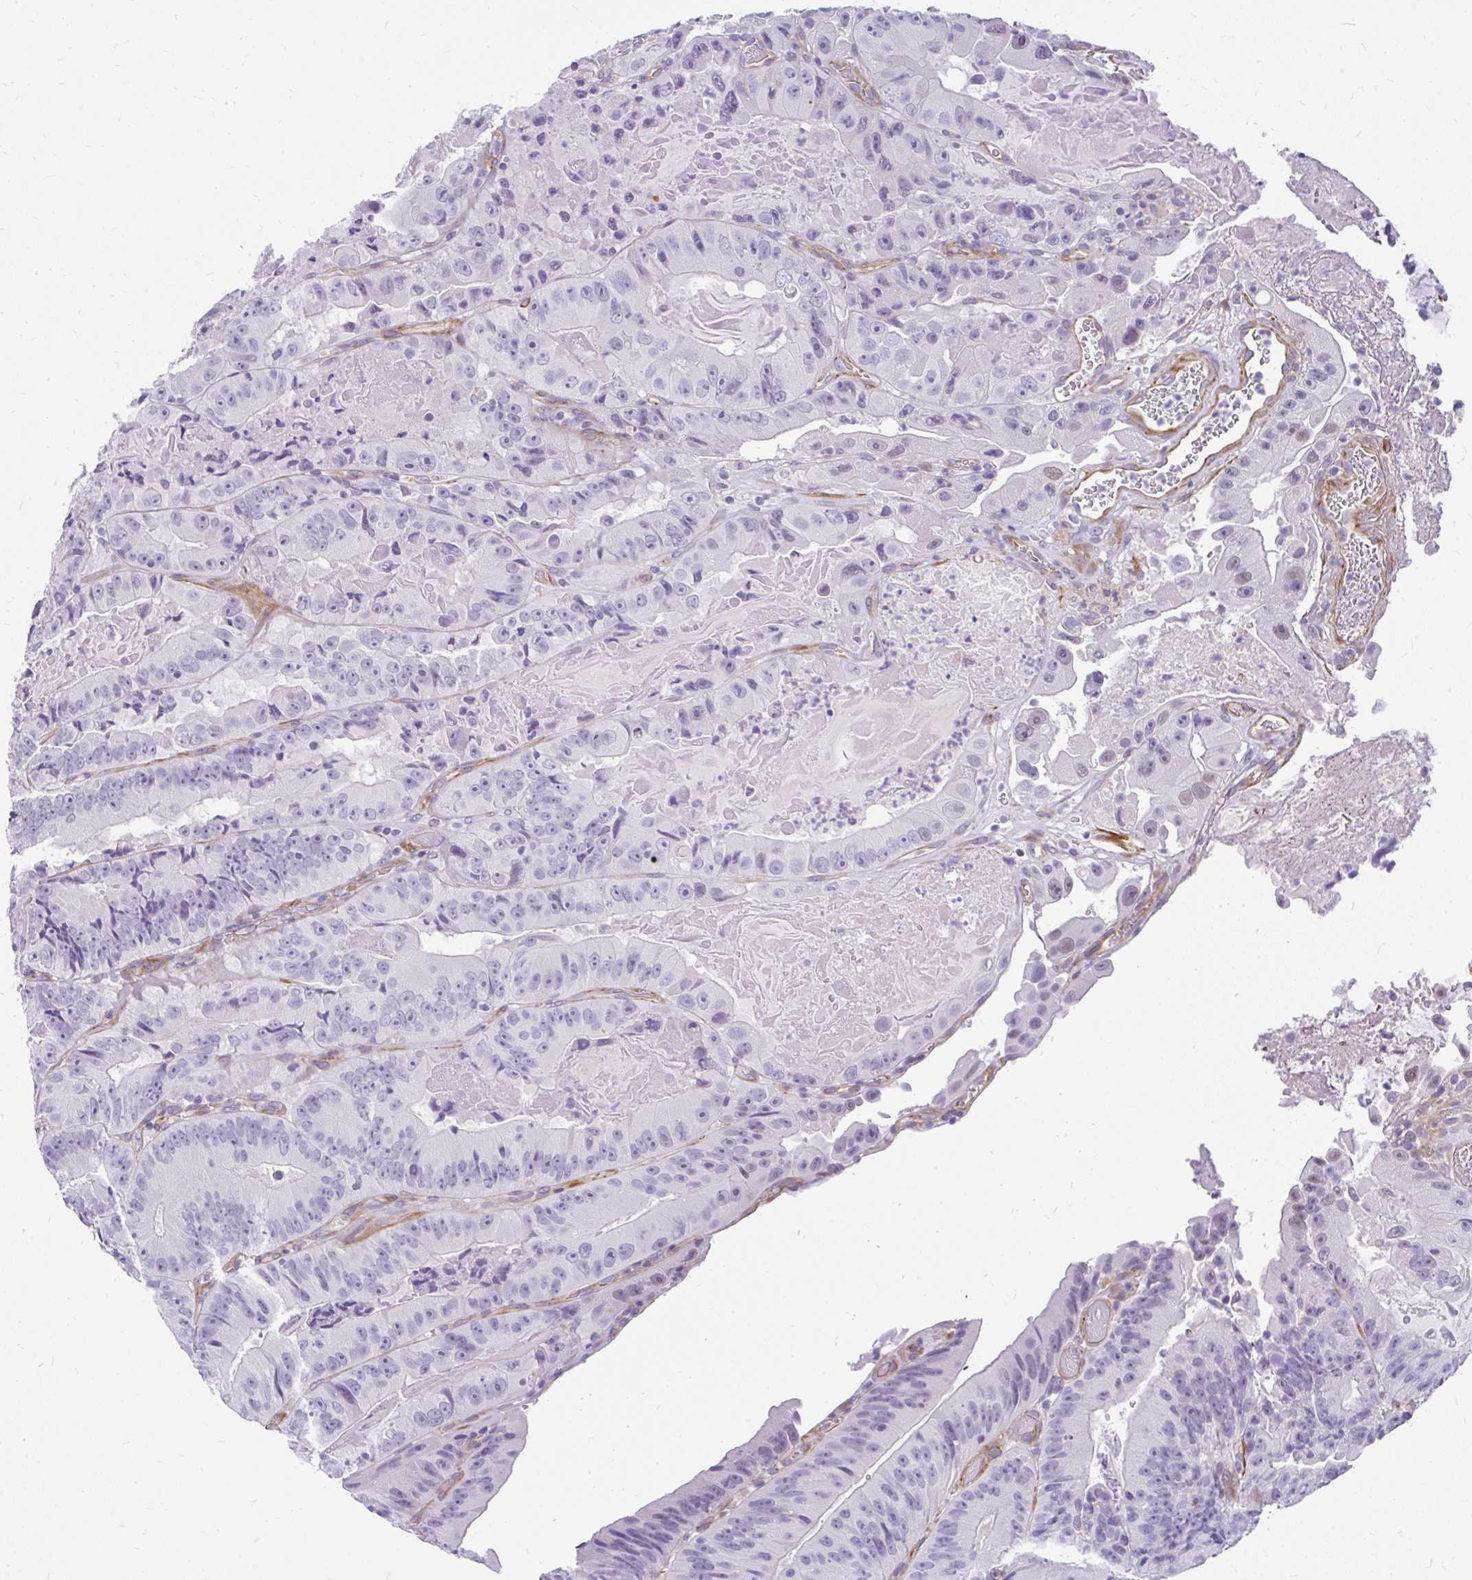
{"staining": {"intensity": "negative", "quantity": "none", "location": "none"}, "tissue": "colorectal cancer", "cell_type": "Tumor cells", "image_type": "cancer", "snomed": [{"axis": "morphology", "description": "Adenocarcinoma, NOS"}, {"axis": "topography", "description": "Colon"}], "caption": "This photomicrograph is of colorectal cancer stained with IHC to label a protein in brown with the nuclei are counter-stained blue. There is no positivity in tumor cells.", "gene": "FAM83C", "patient": {"sex": "female", "age": 86}}